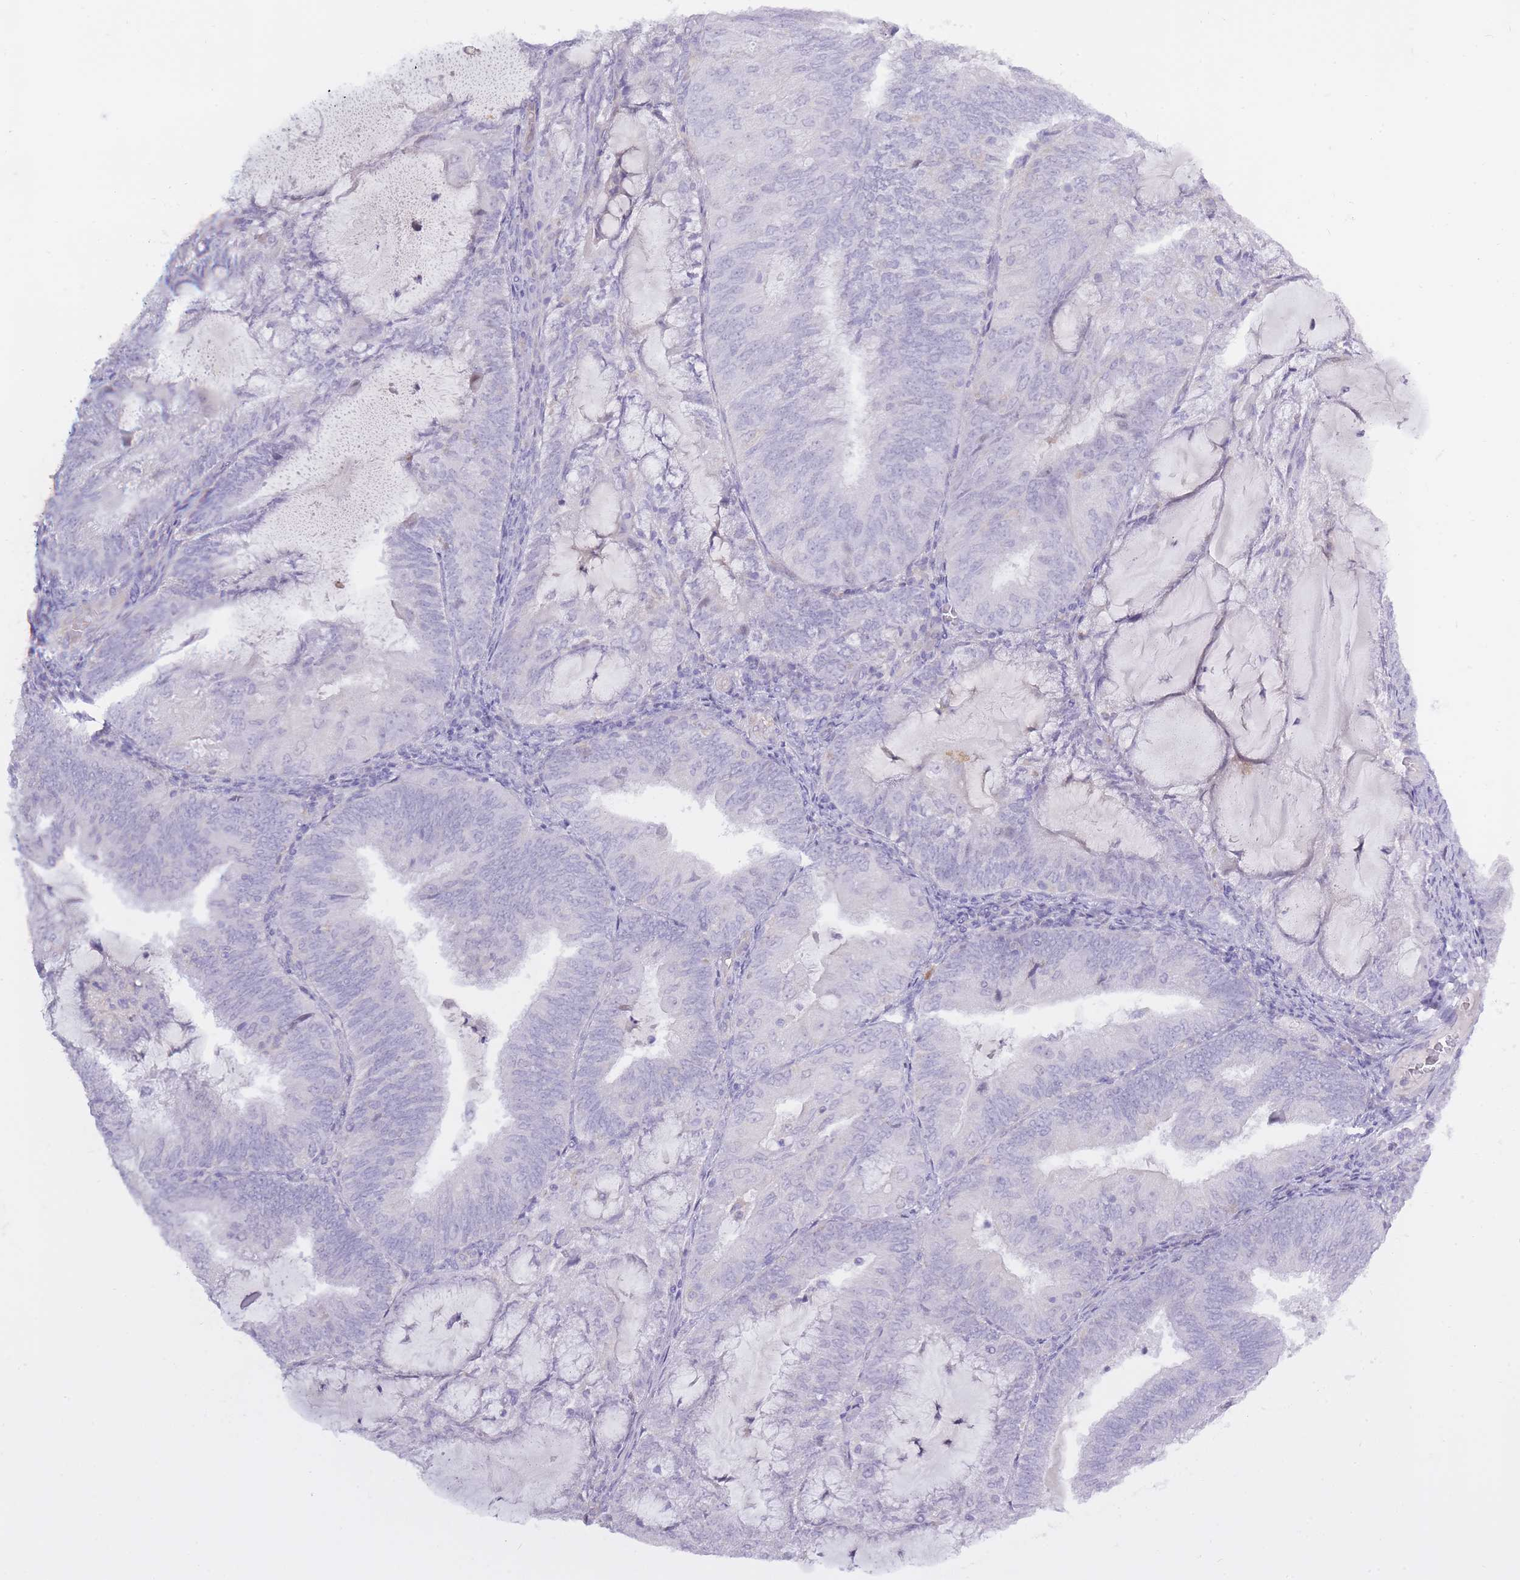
{"staining": {"intensity": "negative", "quantity": "none", "location": "none"}, "tissue": "endometrial cancer", "cell_type": "Tumor cells", "image_type": "cancer", "snomed": [{"axis": "morphology", "description": "Adenocarcinoma, NOS"}, {"axis": "topography", "description": "Endometrium"}], "caption": "The image shows no significant staining in tumor cells of endometrial cancer (adenocarcinoma).", "gene": "BDKRB2", "patient": {"sex": "female", "age": 81}}